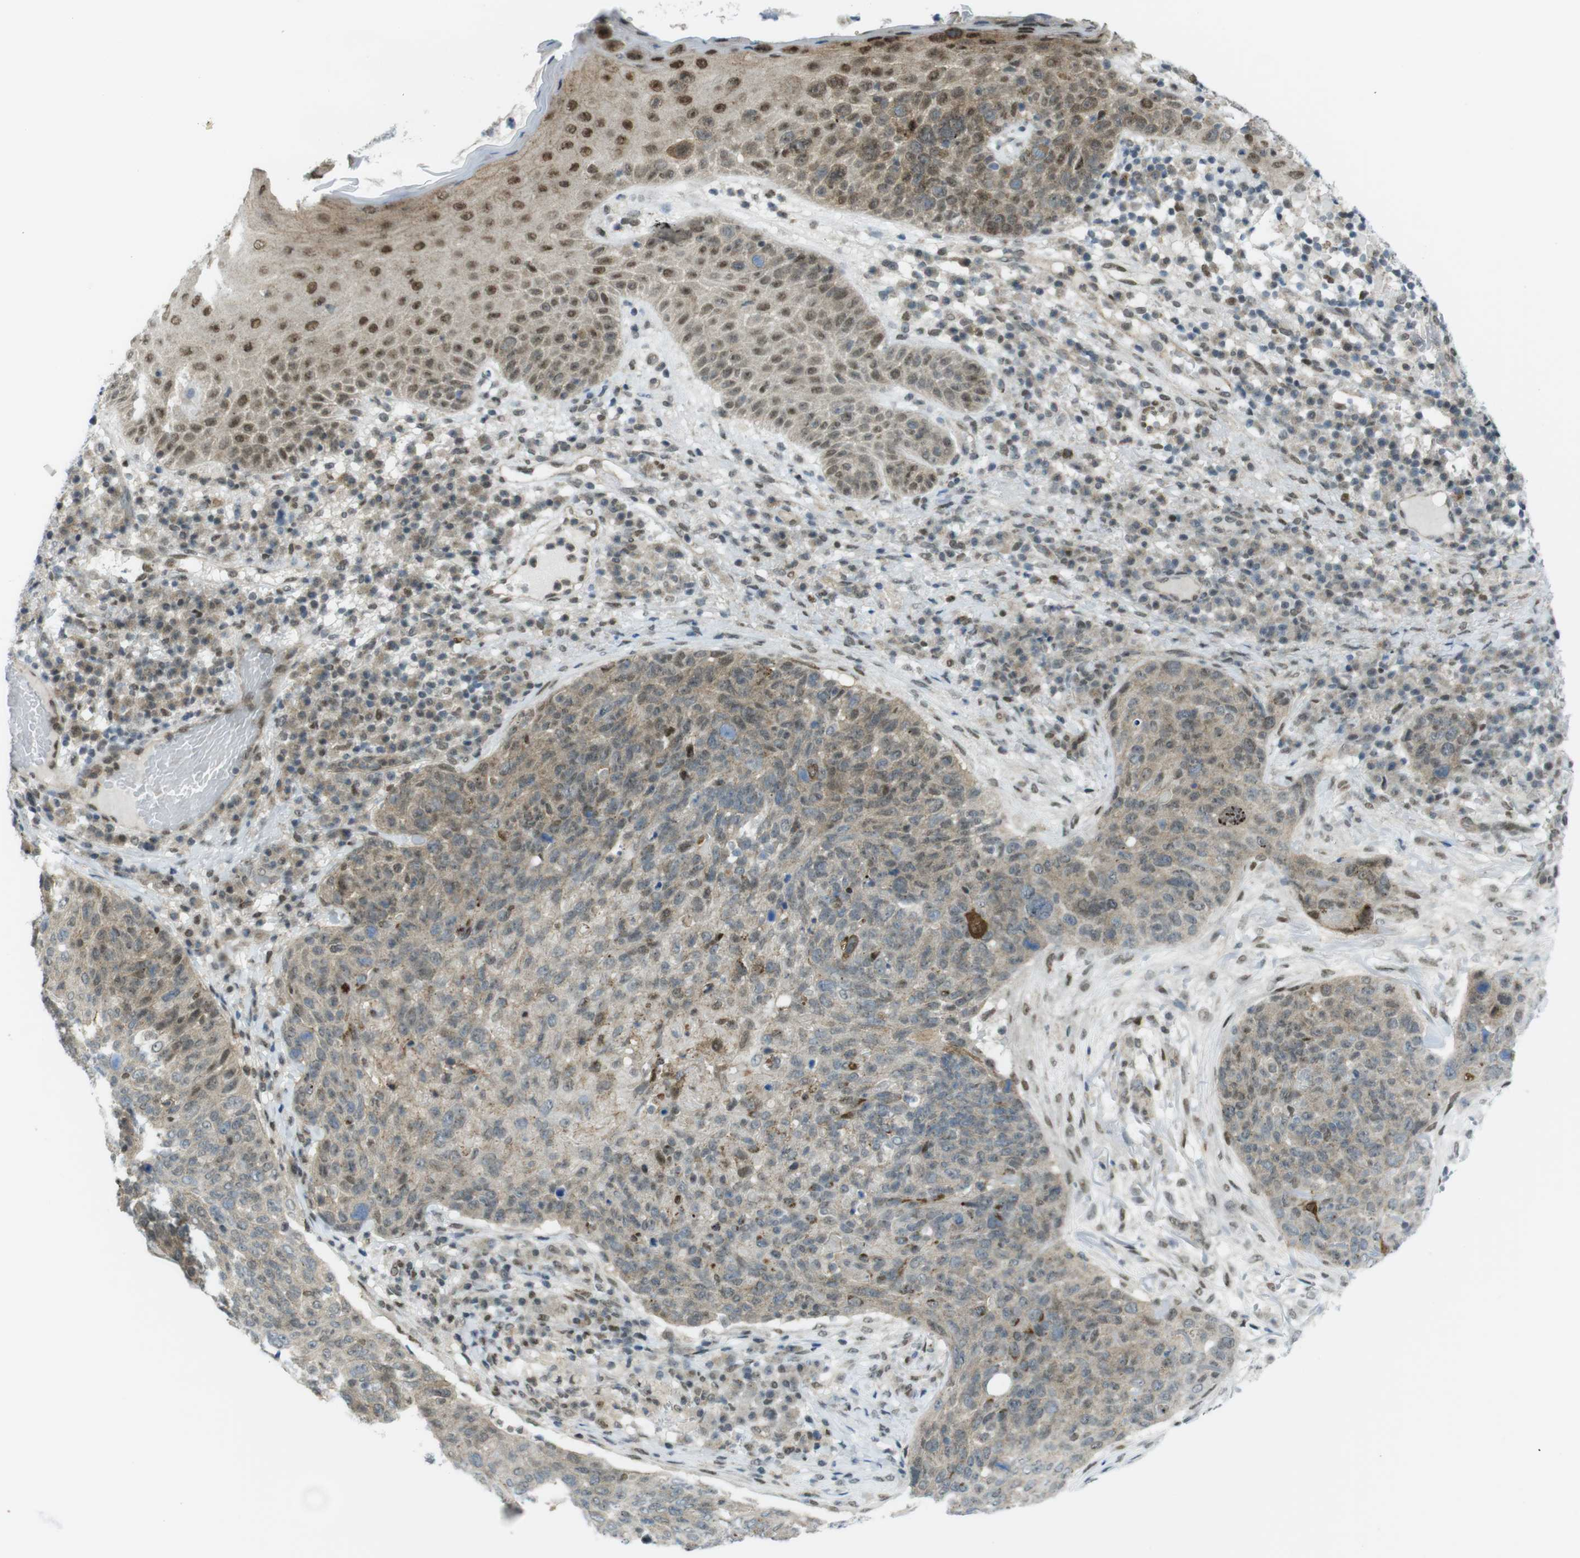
{"staining": {"intensity": "weak", "quantity": "25%-75%", "location": "cytoplasmic/membranous,nuclear"}, "tissue": "skin cancer", "cell_type": "Tumor cells", "image_type": "cancer", "snomed": [{"axis": "morphology", "description": "Squamous cell carcinoma in situ, NOS"}, {"axis": "morphology", "description": "Squamous cell carcinoma, NOS"}, {"axis": "topography", "description": "Skin"}], "caption": "About 25%-75% of tumor cells in skin squamous cell carcinoma reveal weak cytoplasmic/membranous and nuclear protein staining as visualized by brown immunohistochemical staining.", "gene": "UBB", "patient": {"sex": "male", "age": 93}}